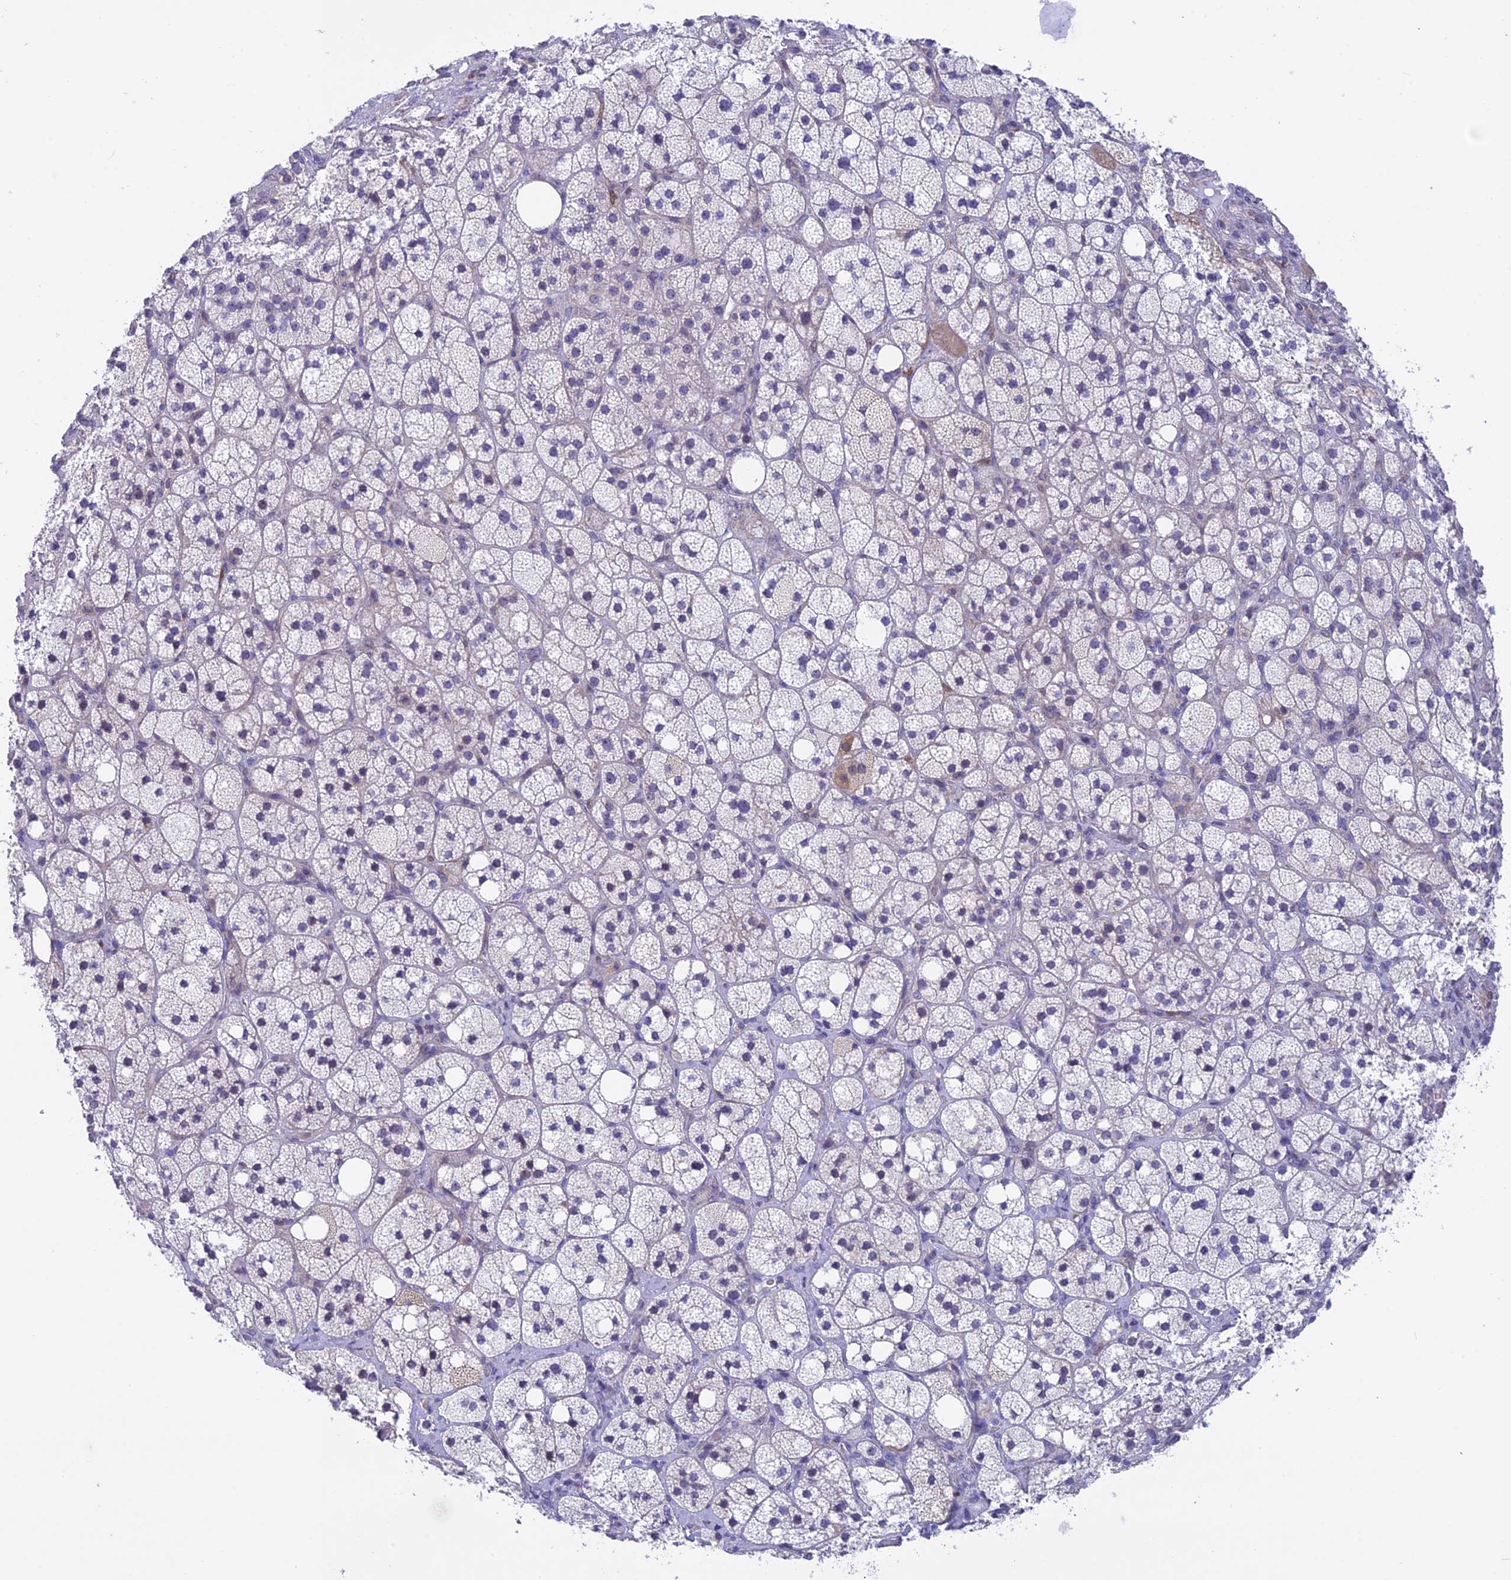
{"staining": {"intensity": "weak", "quantity": "<25%", "location": "cytoplasmic/membranous"}, "tissue": "adrenal gland", "cell_type": "Glandular cells", "image_type": "normal", "snomed": [{"axis": "morphology", "description": "Normal tissue, NOS"}, {"axis": "topography", "description": "Adrenal gland"}], "caption": "Glandular cells are negative for brown protein staining in benign adrenal gland. (DAB (3,3'-diaminobenzidine) immunohistochemistry (IHC) with hematoxylin counter stain).", "gene": "IGSF6", "patient": {"sex": "male", "age": 61}}